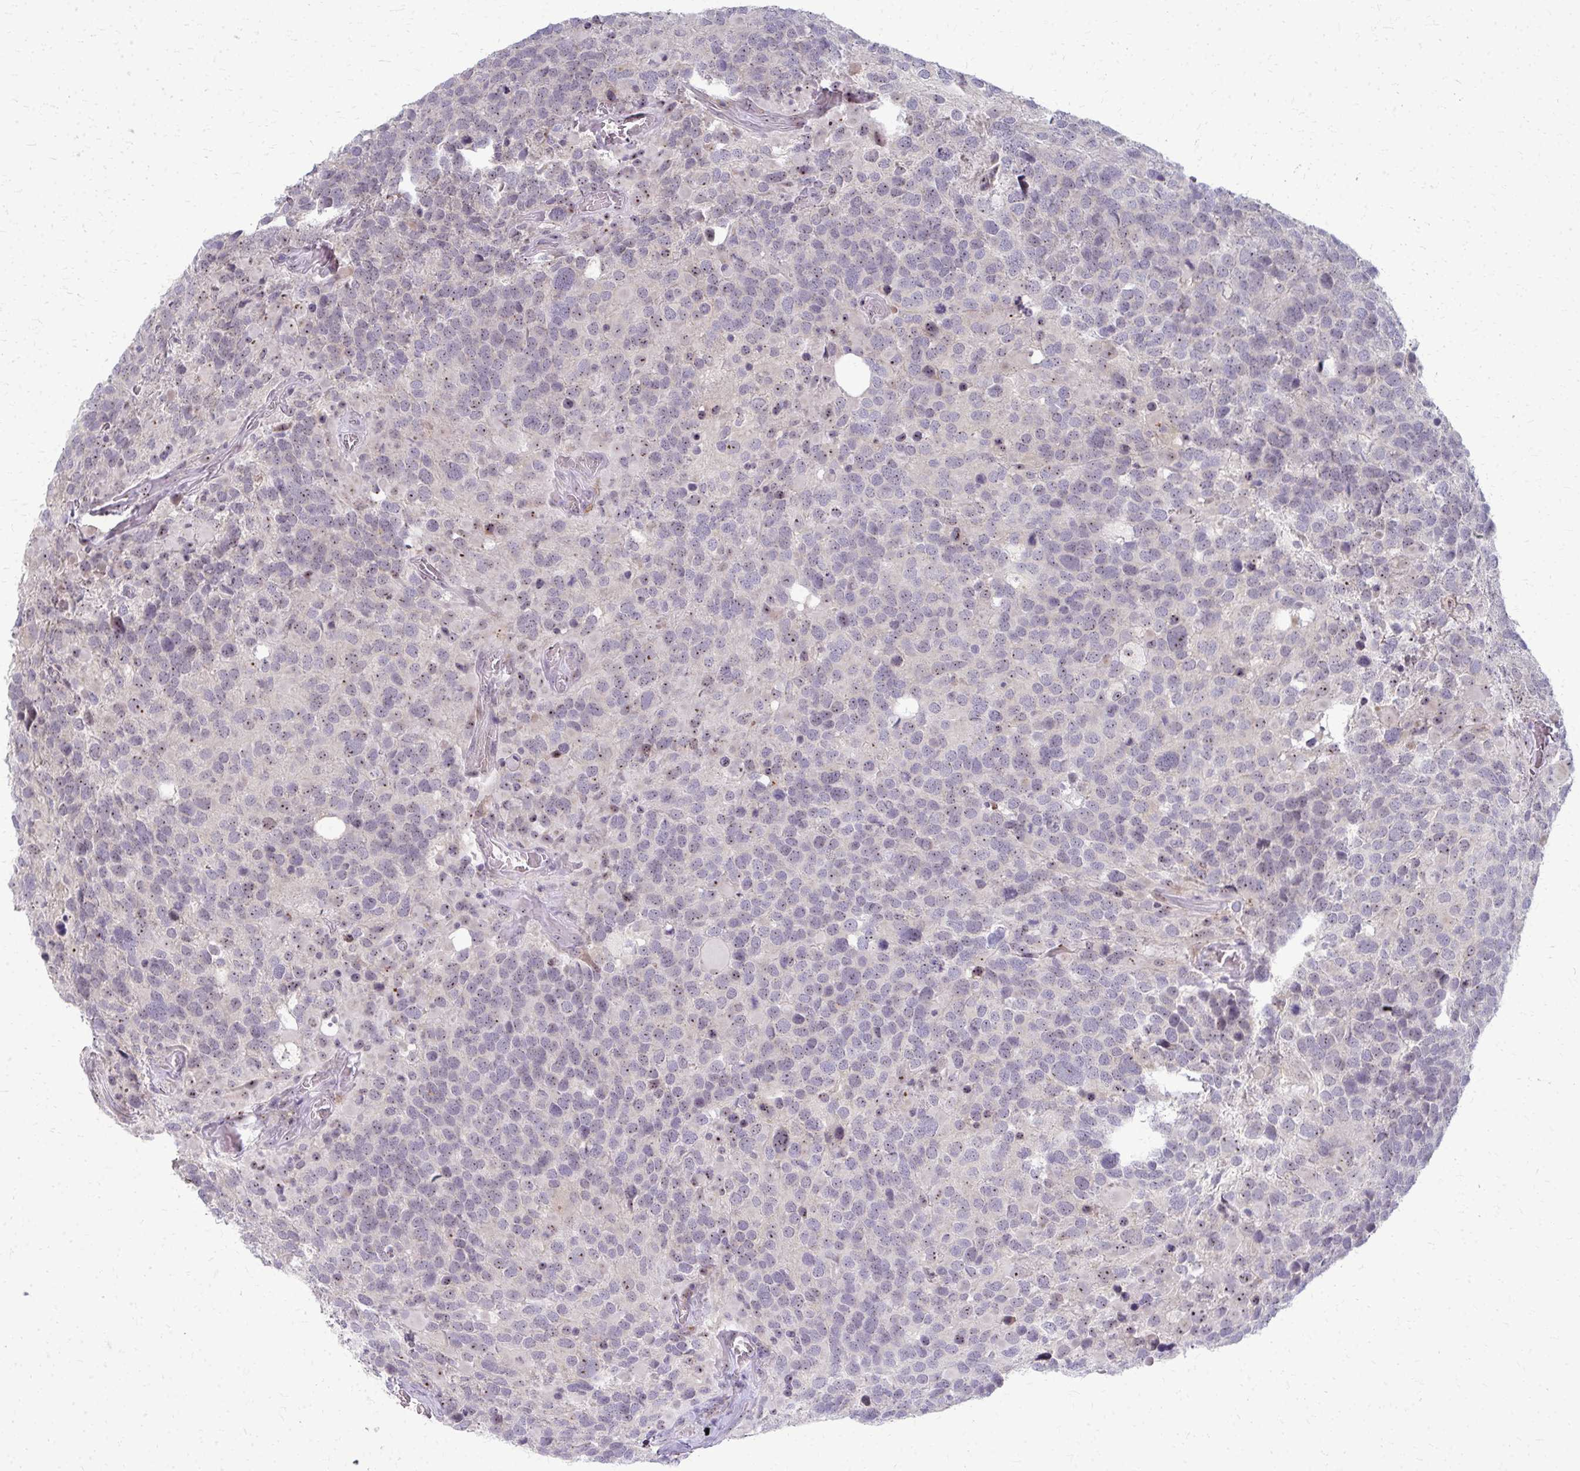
{"staining": {"intensity": "weak", "quantity": "25%-75%", "location": "nuclear"}, "tissue": "glioma", "cell_type": "Tumor cells", "image_type": "cancer", "snomed": [{"axis": "morphology", "description": "Glioma, malignant, High grade"}, {"axis": "topography", "description": "Brain"}], "caption": "Immunohistochemical staining of human glioma shows low levels of weak nuclear expression in approximately 25%-75% of tumor cells.", "gene": "NUDT16", "patient": {"sex": "female", "age": 40}}